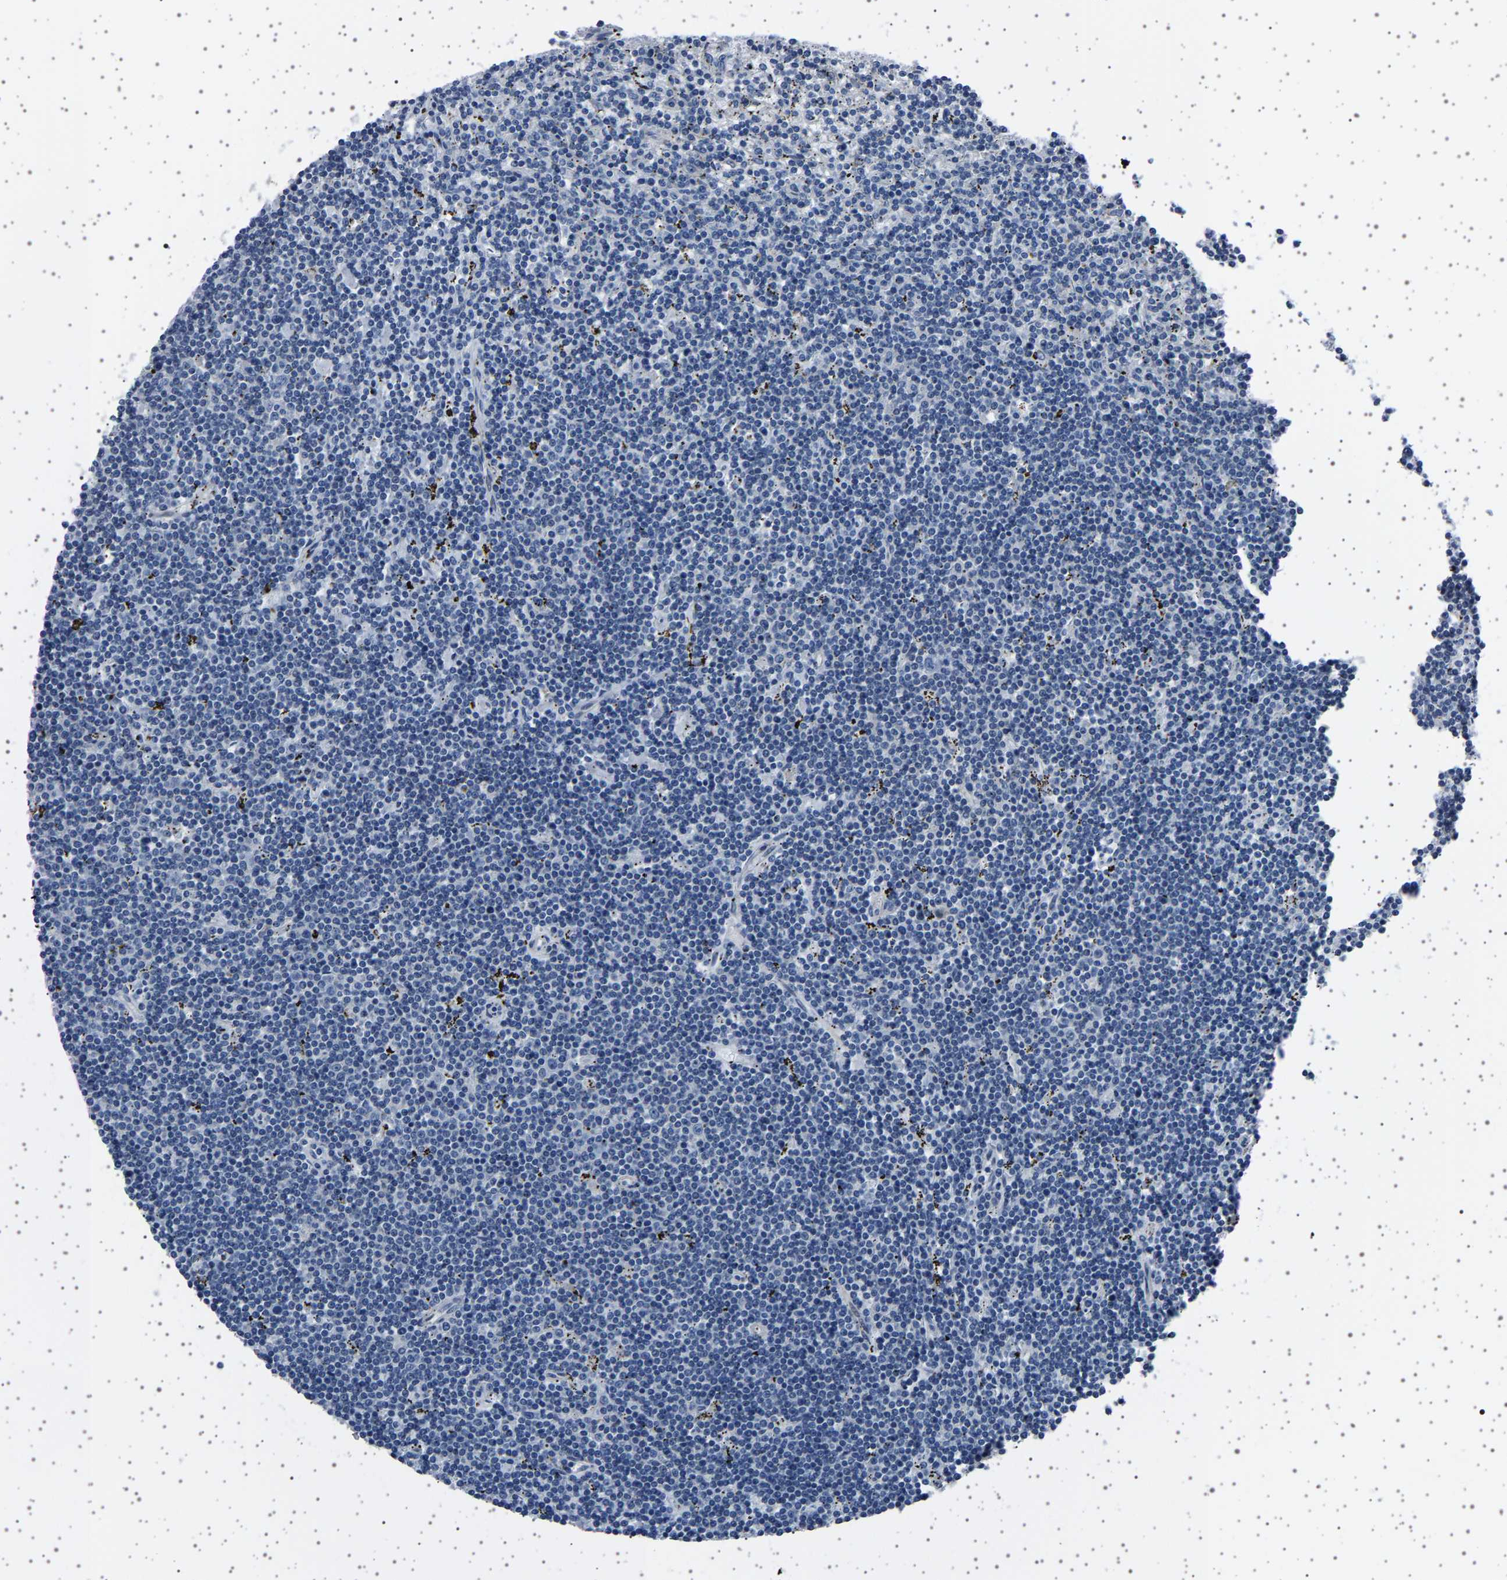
{"staining": {"intensity": "negative", "quantity": "none", "location": "none"}, "tissue": "lymphoma", "cell_type": "Tumor cells", "image_type": "cancer", "snomed": [{"axis": "morphology", "description": "Malignant lymphoma, non-Hodgkin's type, Low grade"}, {"axis": "topography", "description": "Spleen"}], "caption": "A micrograph of lymphoma stained for a protein shows no brown staining in tumor cells.", "gene": "PAK5", "patient": {"sex": "male", "age": 76}}